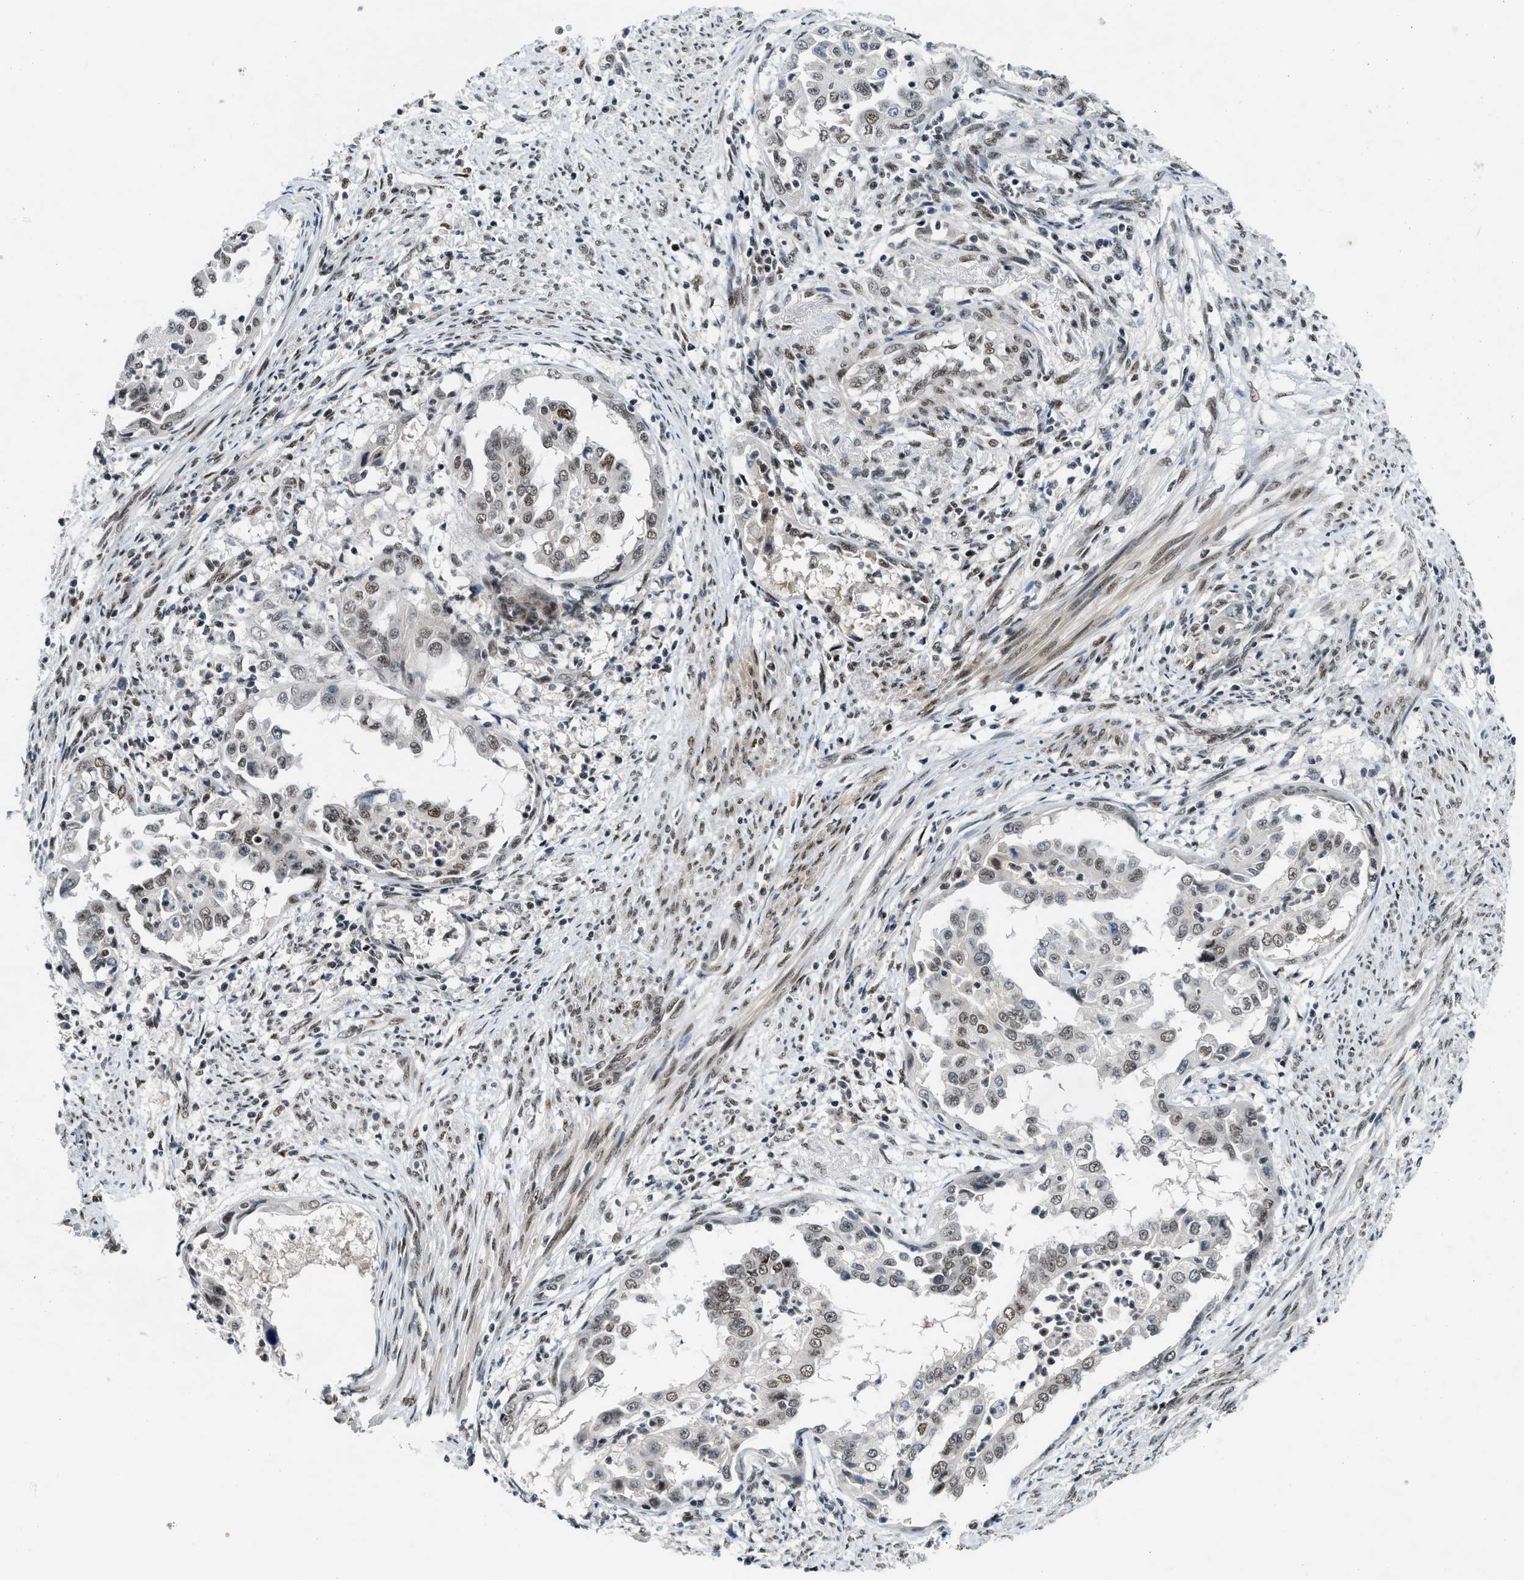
{"staining": {"intensity": "moderate", "quantity": "25%-75%", "location": "nuclear"}, "tissue": "endometrial cancer", "cell_type": "Tumor cells", "image_type": "cancer", "snomed": [{"axis": "morphology", "description": "Adenocarcinoma, NOS"}, {"axis": "topography", "description": "Endometrium"}], "caption": "This is a micrograph of IHC staining of endometrial cancer (adenocarcinoma), which shows moderate expression in the nuclear of tumor cells.", "gene": "NCOA1", "patient": {"sex": "female", "age": 85}}